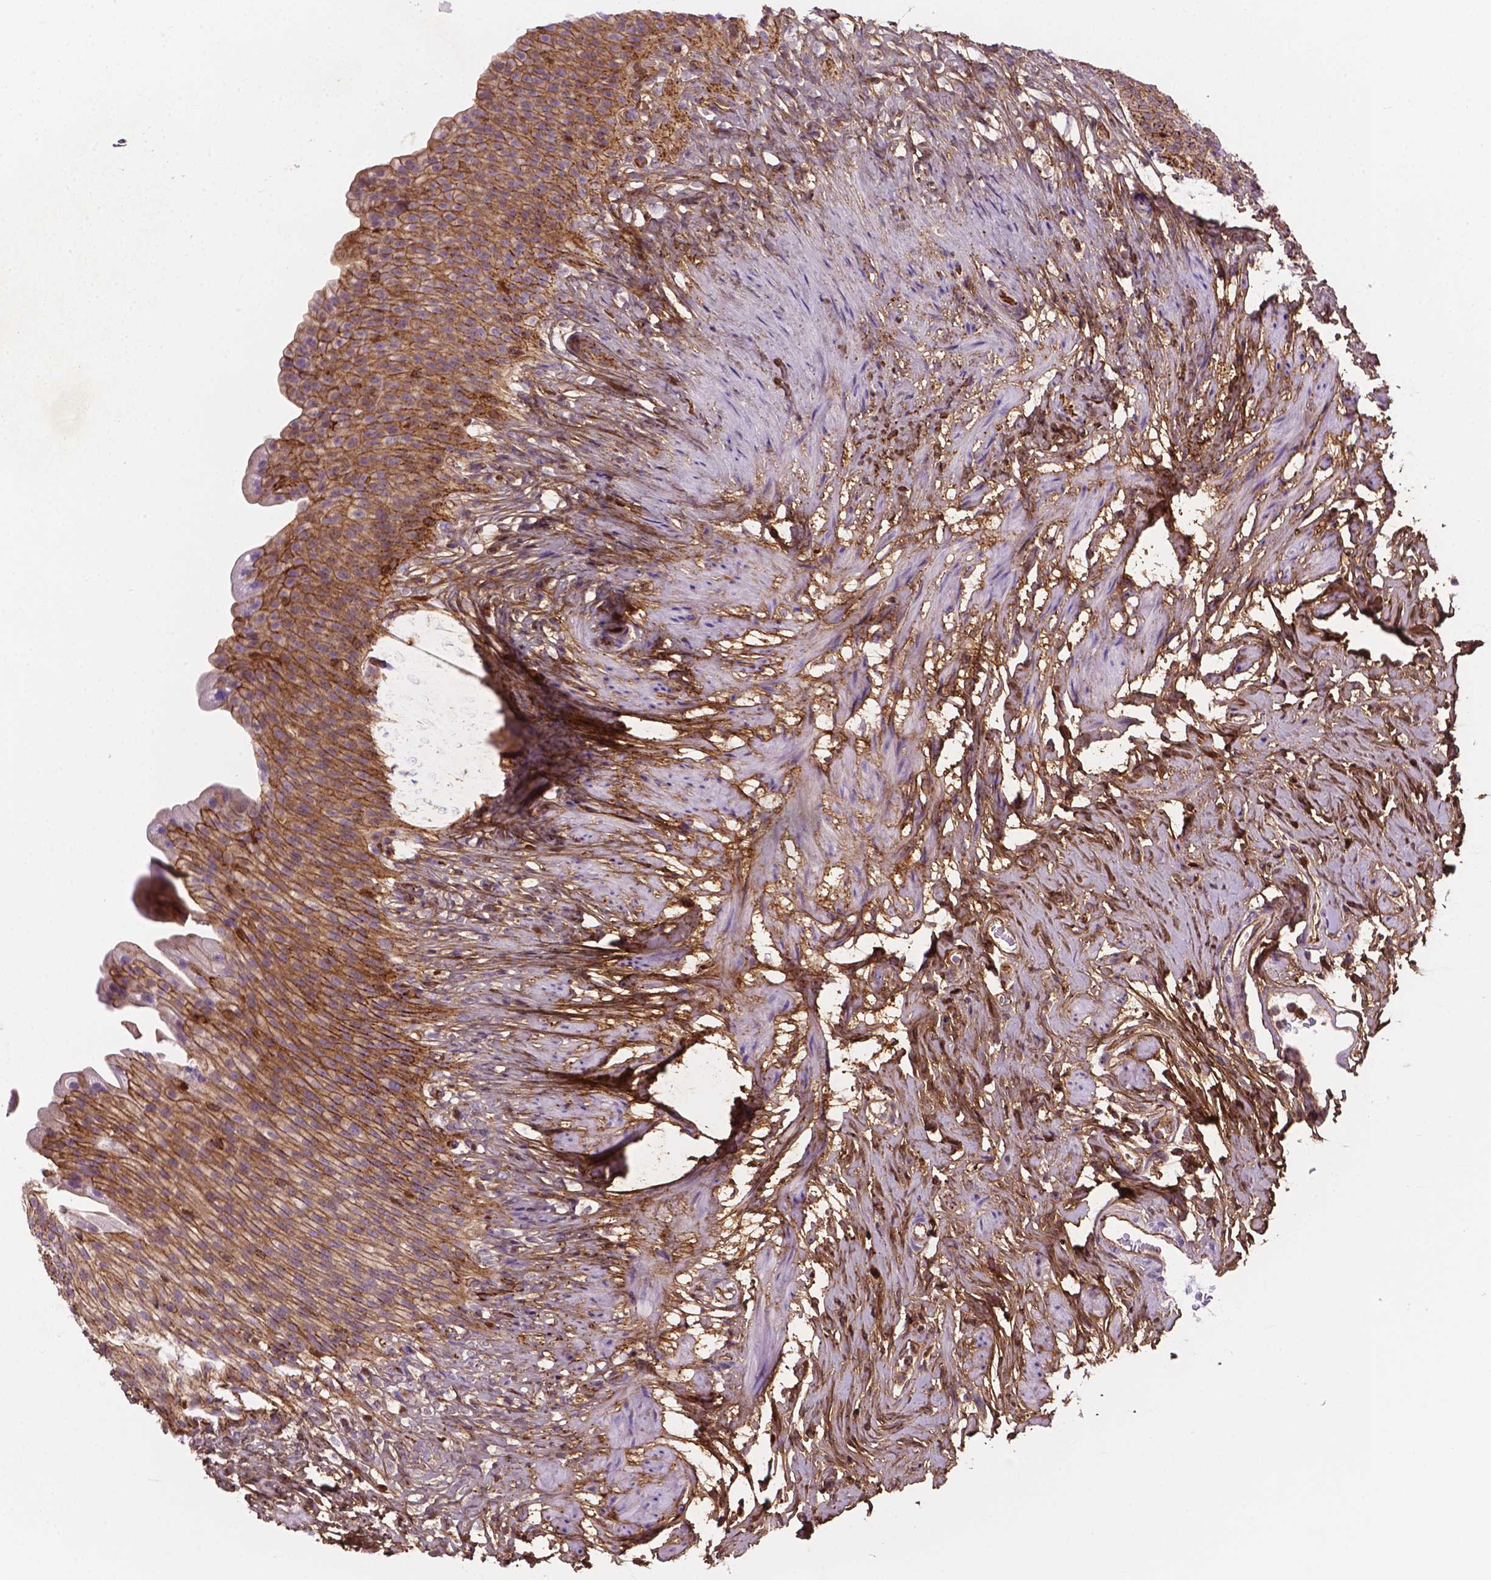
{"staining": {"intensity": "moderate", "quantity": "25%-75%", "location": "cytoplasmic/membranous,nuclear"}, "tissue": "urinary bladder", "cell_type": "Urothelial cells", "image_type": "normal", "snomed": [{"axis": "morphology", "description": "Normal tissue, NOS"}, {"axis": "topography", "description": "Urinary bladder"}, {"axis": "topography", "description": "Prostate"}], "caption": "Brown immunohistochemical staining in unremarkable urinary bladder displays moderate cytoplasmic/membranous,nuclear expression in approximately 25%-75% of urothelial cells.", "gene": "DCN", "patient": {"sex": "male", "age": 76}}